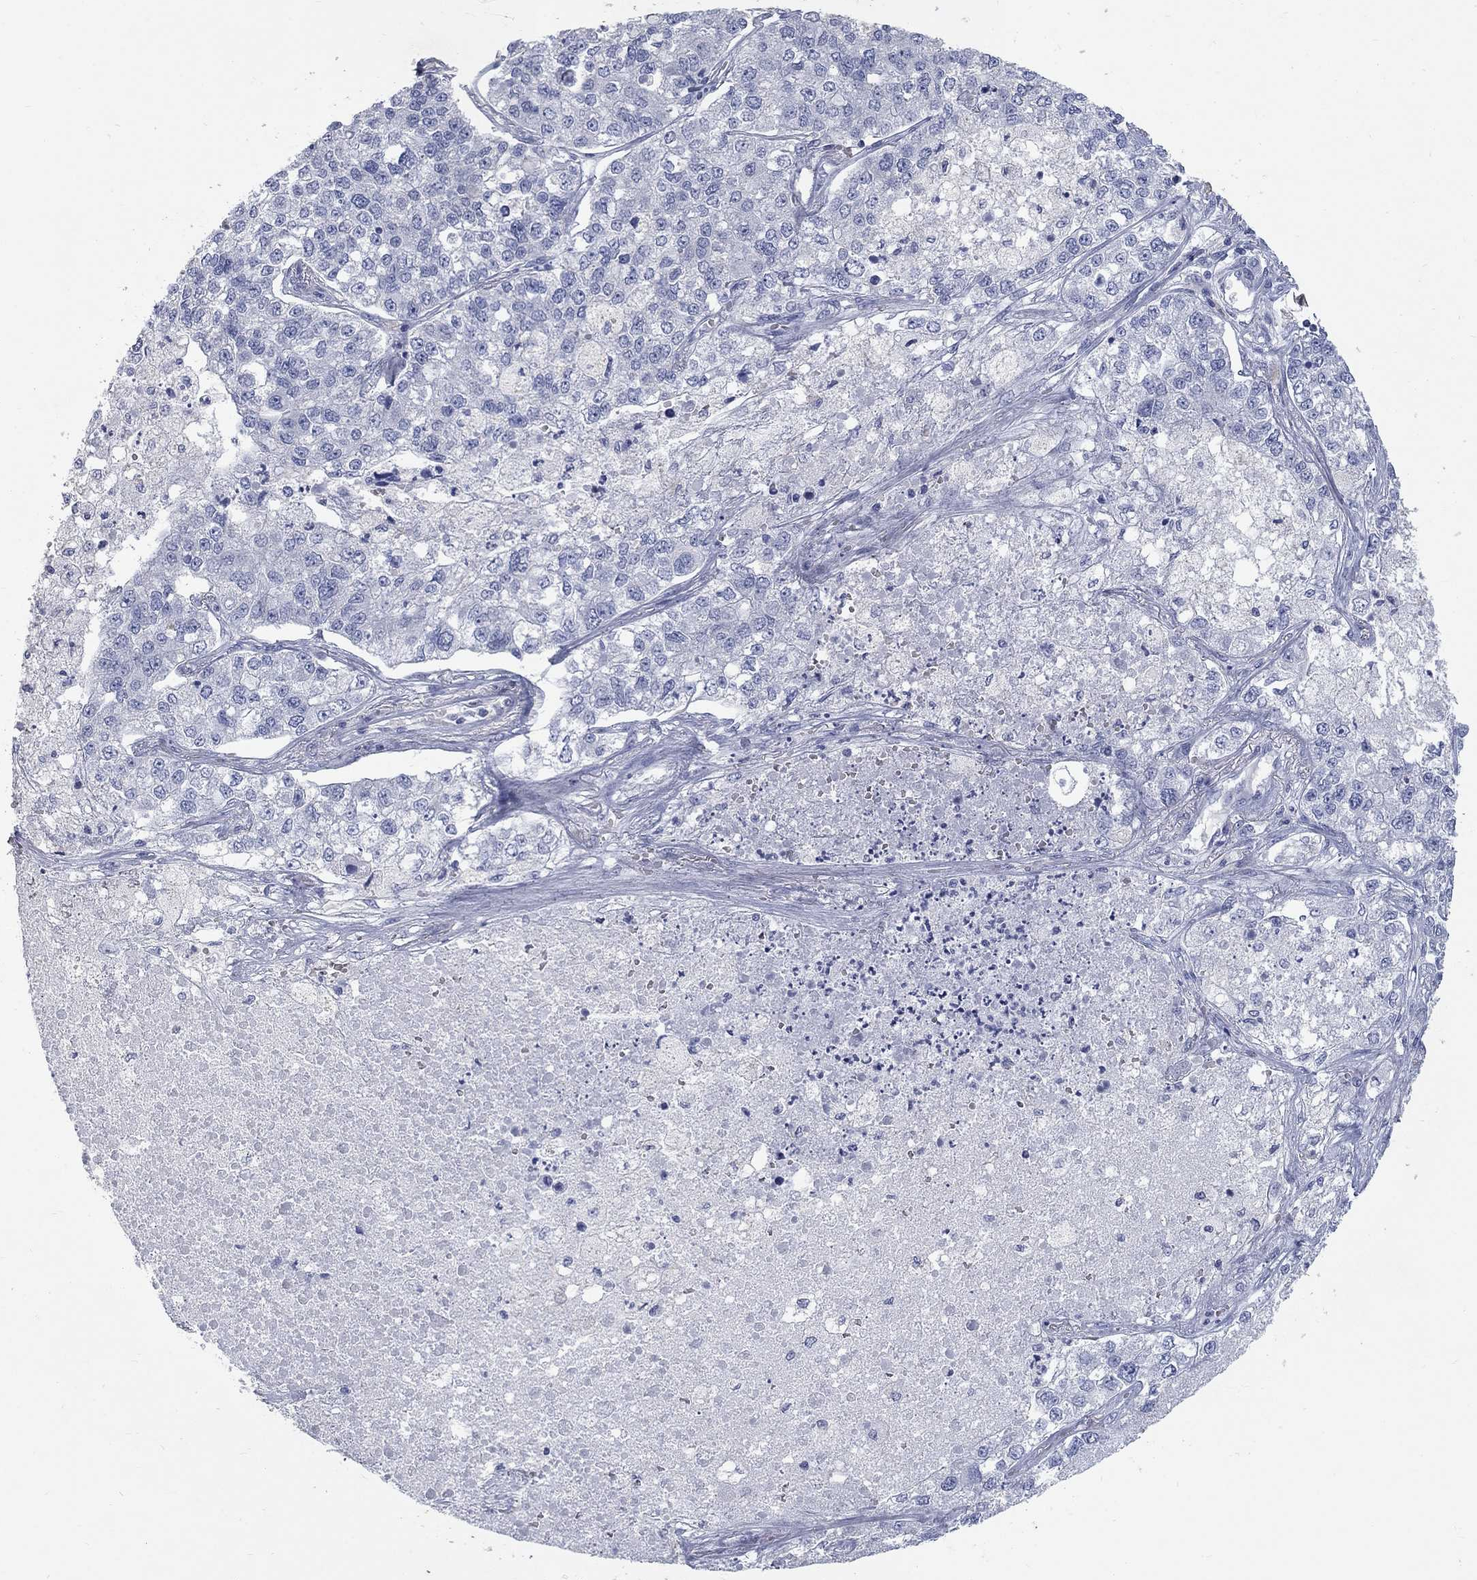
{"staining": {"intensity": "negative", "quantity": "none", "location": "none"}, "tissue": "lung cancer", "cell_type": "Tumor cells", "image_type": "cancer", "snomed": [{"axis": "morphology", "description": "Adenocarcinoma, NOS"}, {"axis": "topography", "description": "Lung"}], "caption": "IHC image of neoplastic tissue: human adenocarcinoma (lung) stained with DAB (3,3'-diaminobenzidine) exhibits no significant protein positivity in tumor cells.", "gene": "RFTN2", "patient": {"sex": "male", "age": 49}}